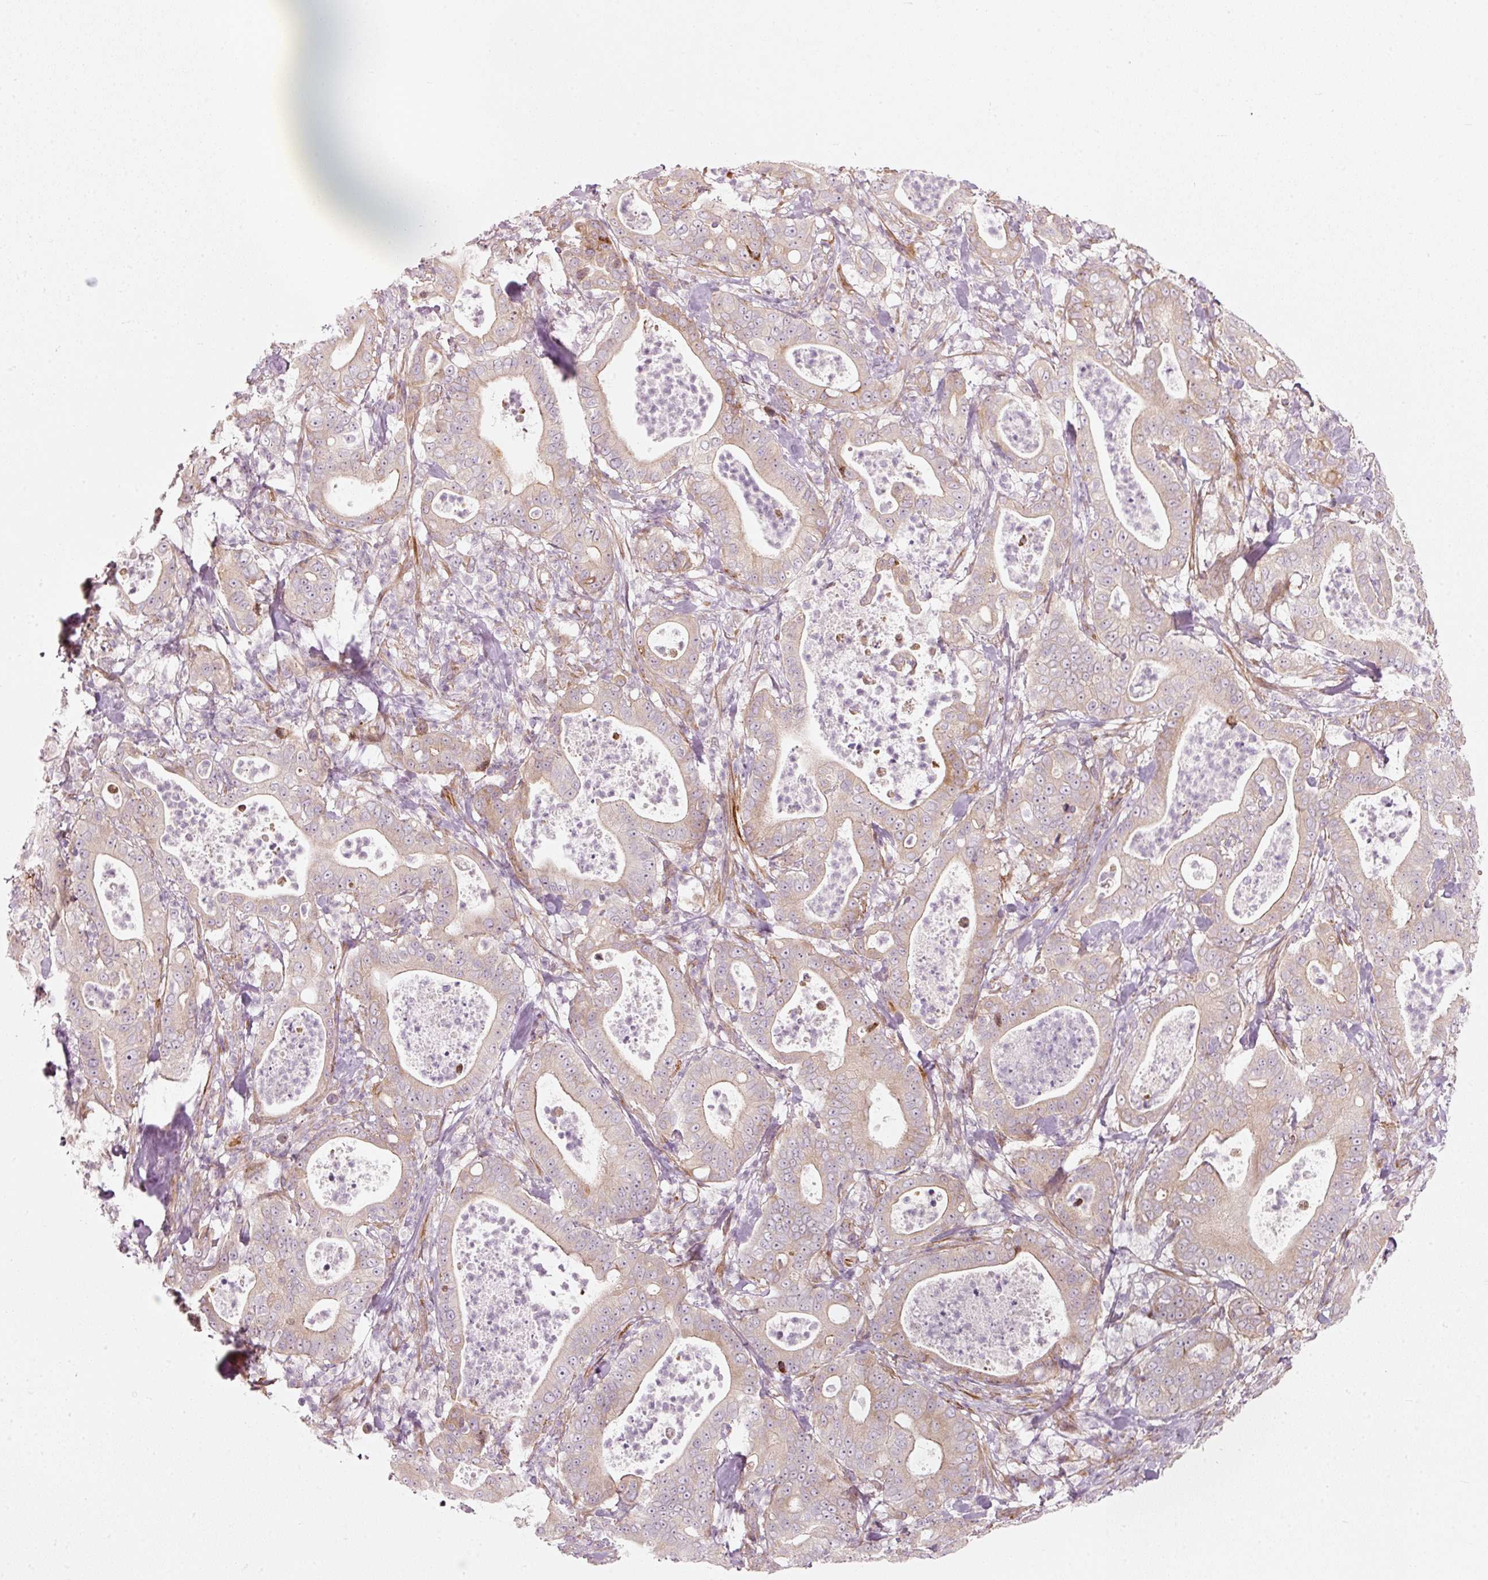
{"staining": {"intensity": "weak", "quantity": "<25%", "location": "cytoplasmic/membranous"}, "tissue": "pancreatic cancer", "cell_type": "Tumor cells", "image_type": "cancer", "snomed": [{"axis": "morphology", "description": "Adenocarcinoma, NOS"}, {"axis": "topography", "description": "Pancreas"}], "caption": "This is a histopathology image of immunohistochemistry (IHC) staining of adenocarcinoma (pancreatic), which shows no expression in tumor cells.", "gene": "KCNQ1", "patient": {"sex": "male", "age": 71}}